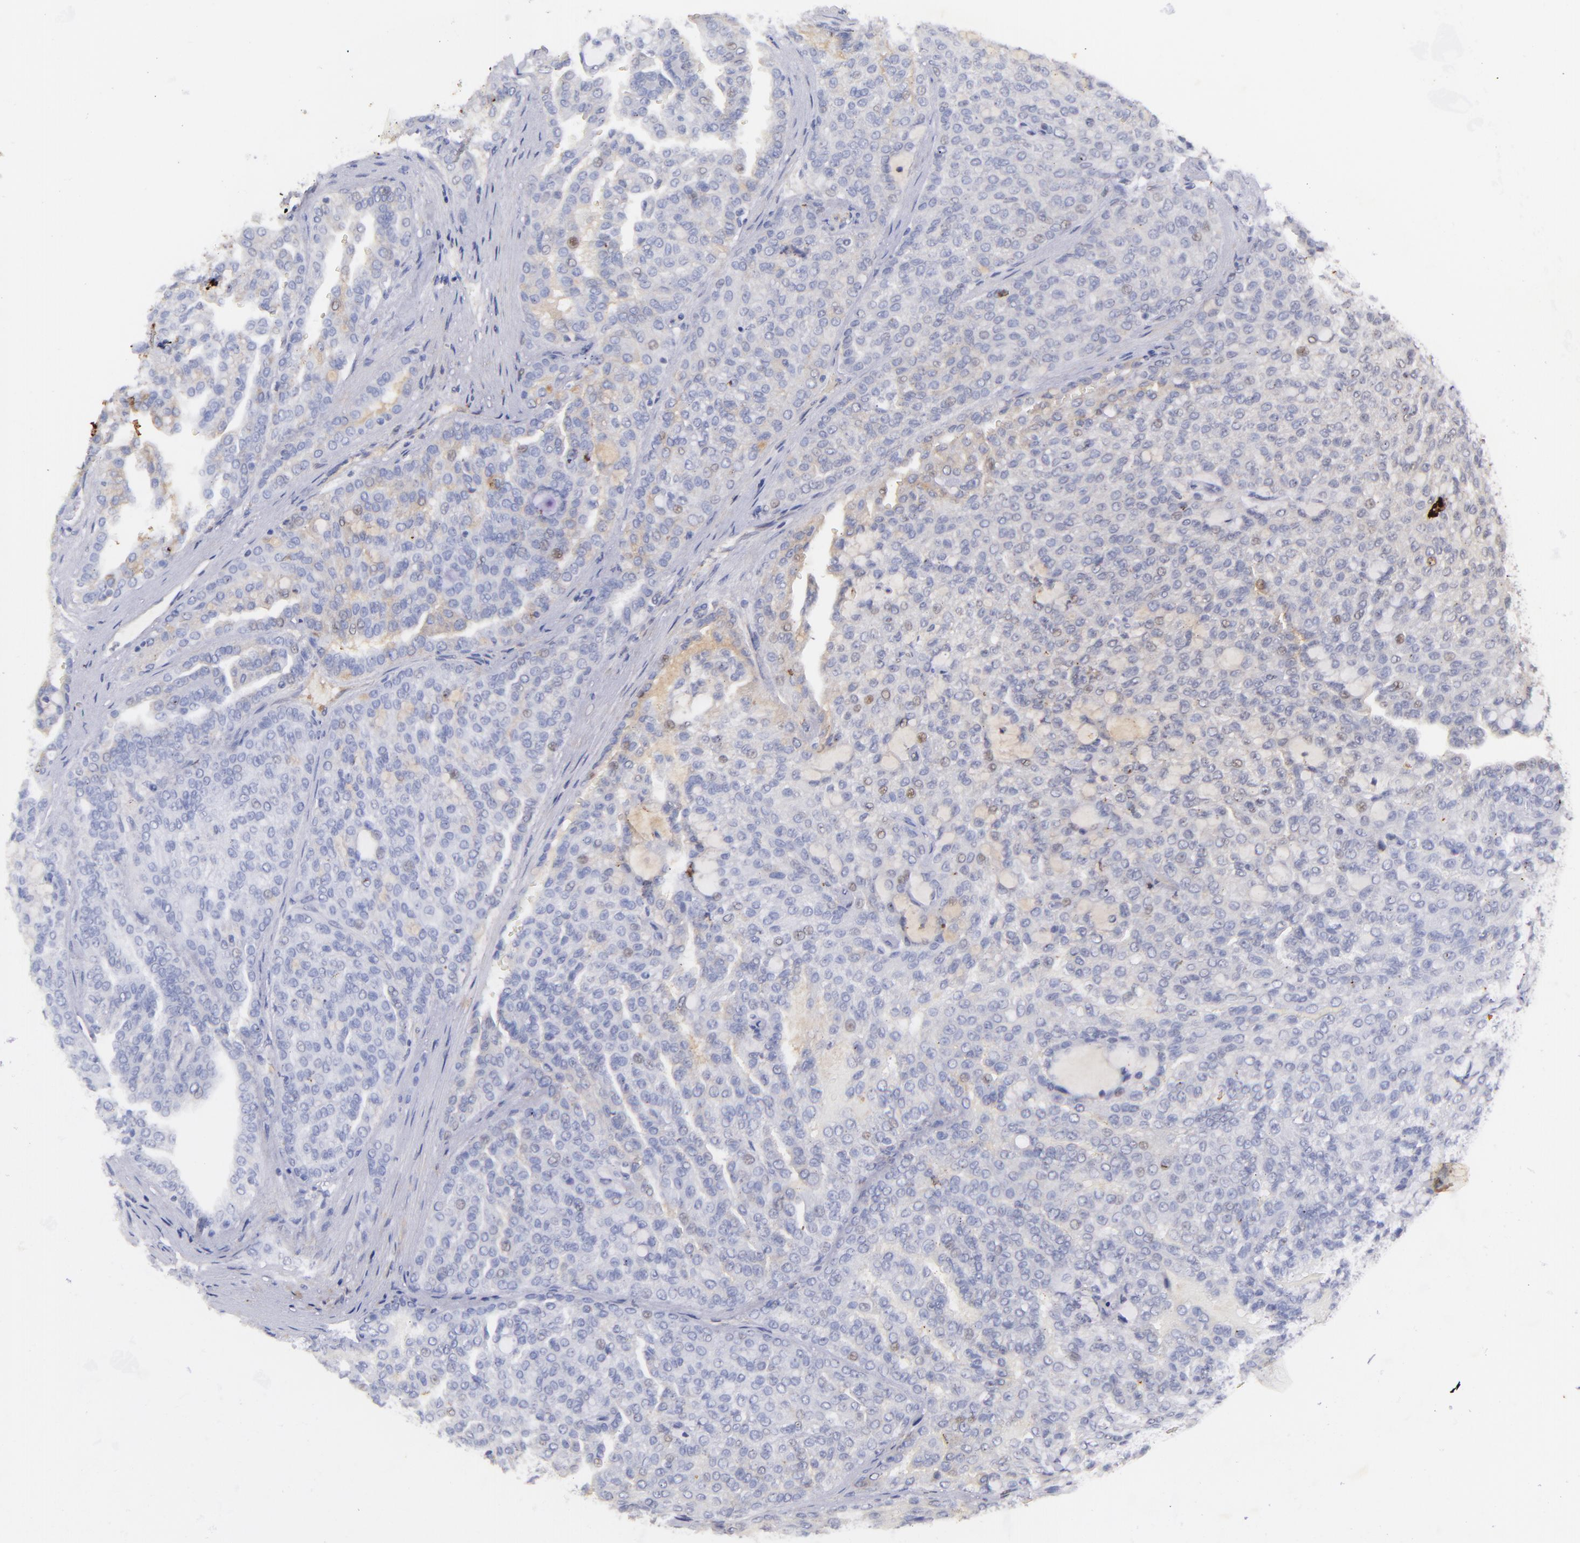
{"staining": {"intensity": "weak", "quantity": "<25%", "location": "cytoplasmic/membranous"}, "tissue": "renal cancer", "cell_type": "Tumor cells", "image_type": "cancer", "snomed": [{"axis": "morphology", "description": "Adenocarcinoma, NOS"}, {"axis": "topography", "description": "Kidney"}], "caption": "The IHC image has no significant positivity in tumor cells of renal cancer (adenocarcinoma) tissue.", "gene": "FGB", "patient": {"sex": "male", "age": 63}}